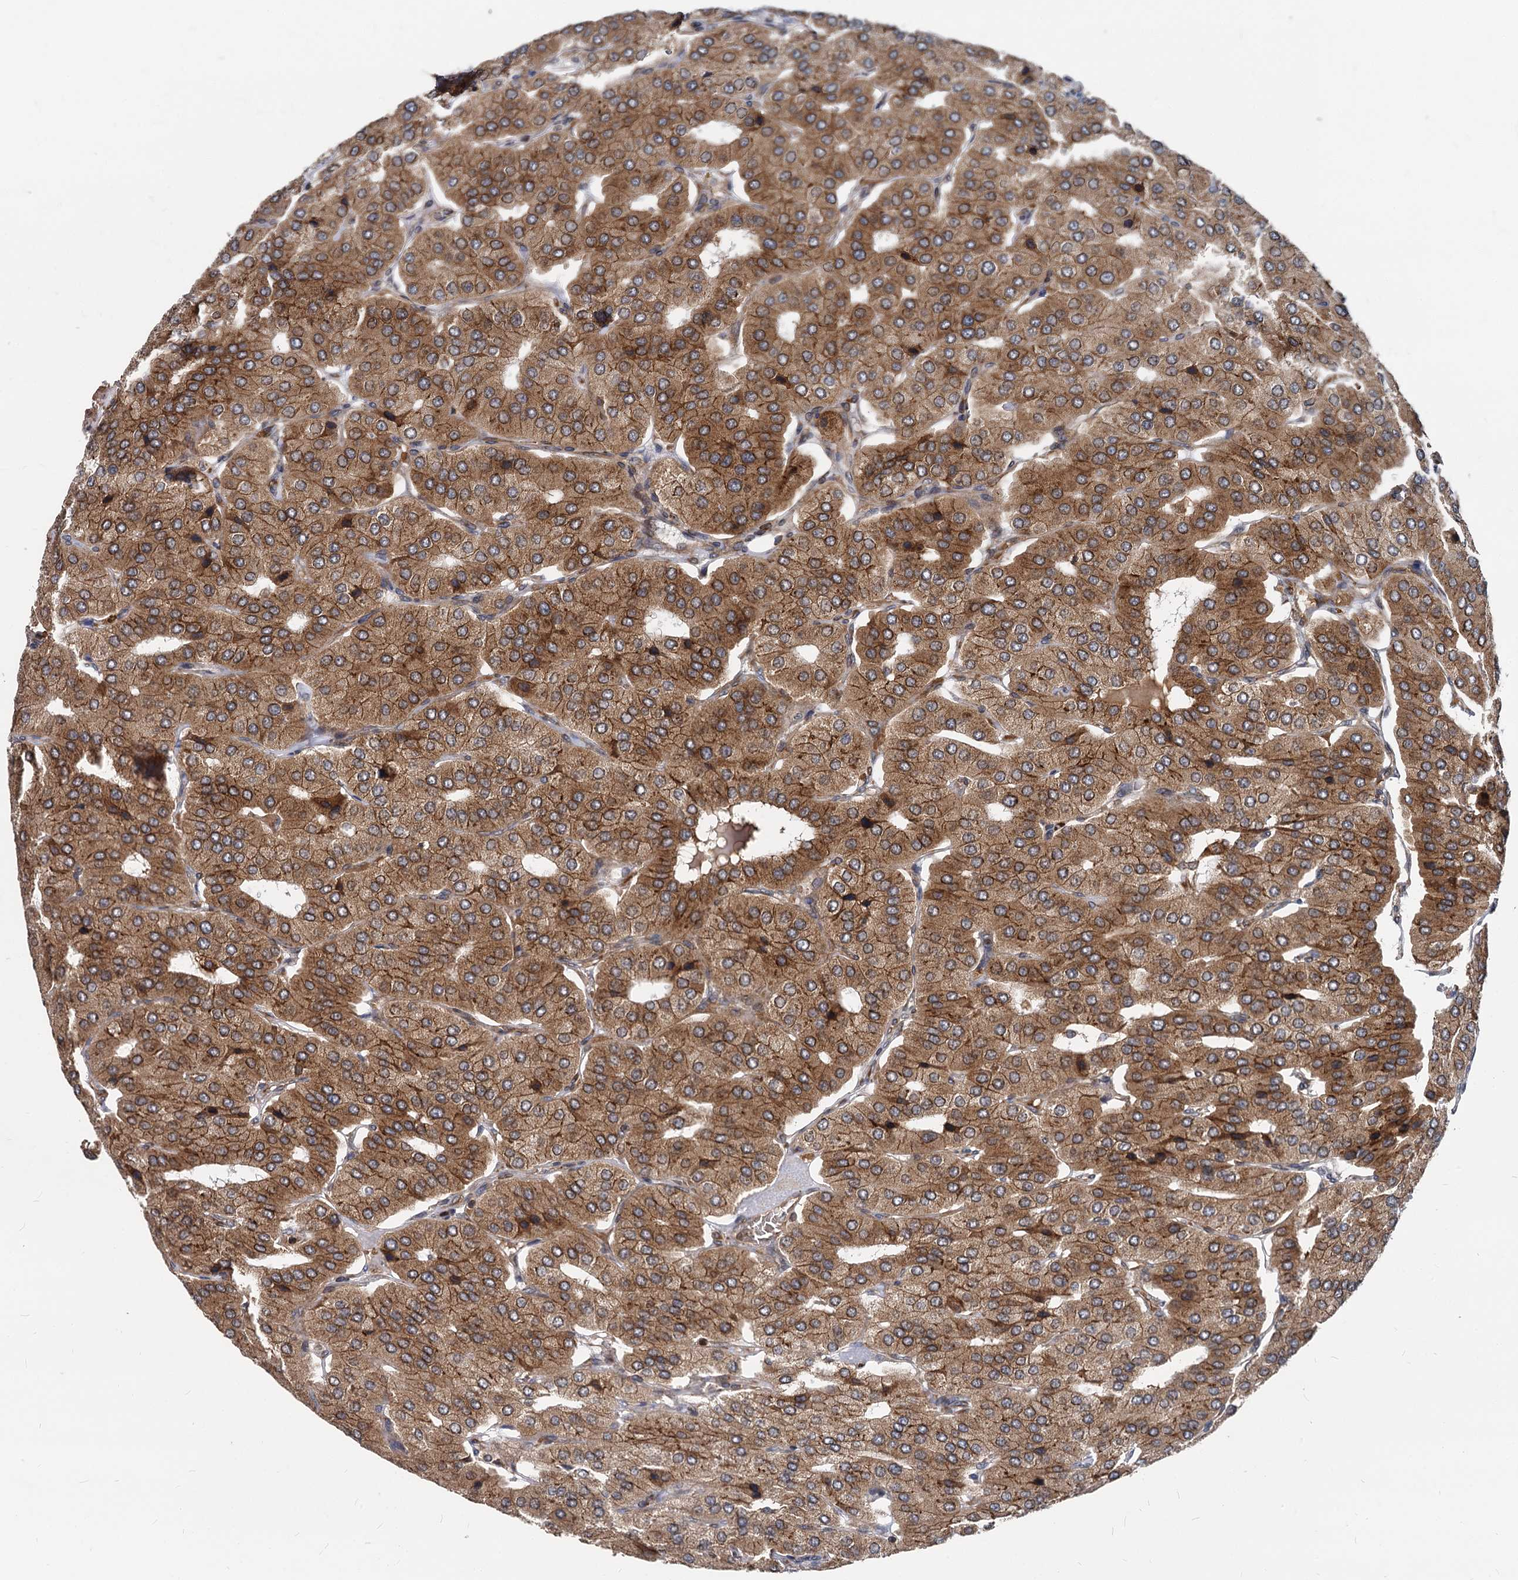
{"staining": {"intensity": "moderate", "quantity": ">75%", "location": "cytoplasmic/membranous"}, "tissue": "parathyroid gland", "cell_type": "Glandular cells", "image_type": "normal", "snomed": [{"axis": "morphology", "description": "Normal tissue, NOS"}, {"axis": "morphology", "description": "Adenoma, NOS"}, {"axis": "topography", "description": "Parathyroid gland"}], "caption": "Brown immunohistochemical staining in unremarkable parathyroid gland displays moderate cytoplasmic/membranous expression in approximately >75% of glandular cells. (Brightfield microscopy of DAB IHC at high magnification).", "gene": "STIM1", "patient": {"sex": "female", "age": 86}}